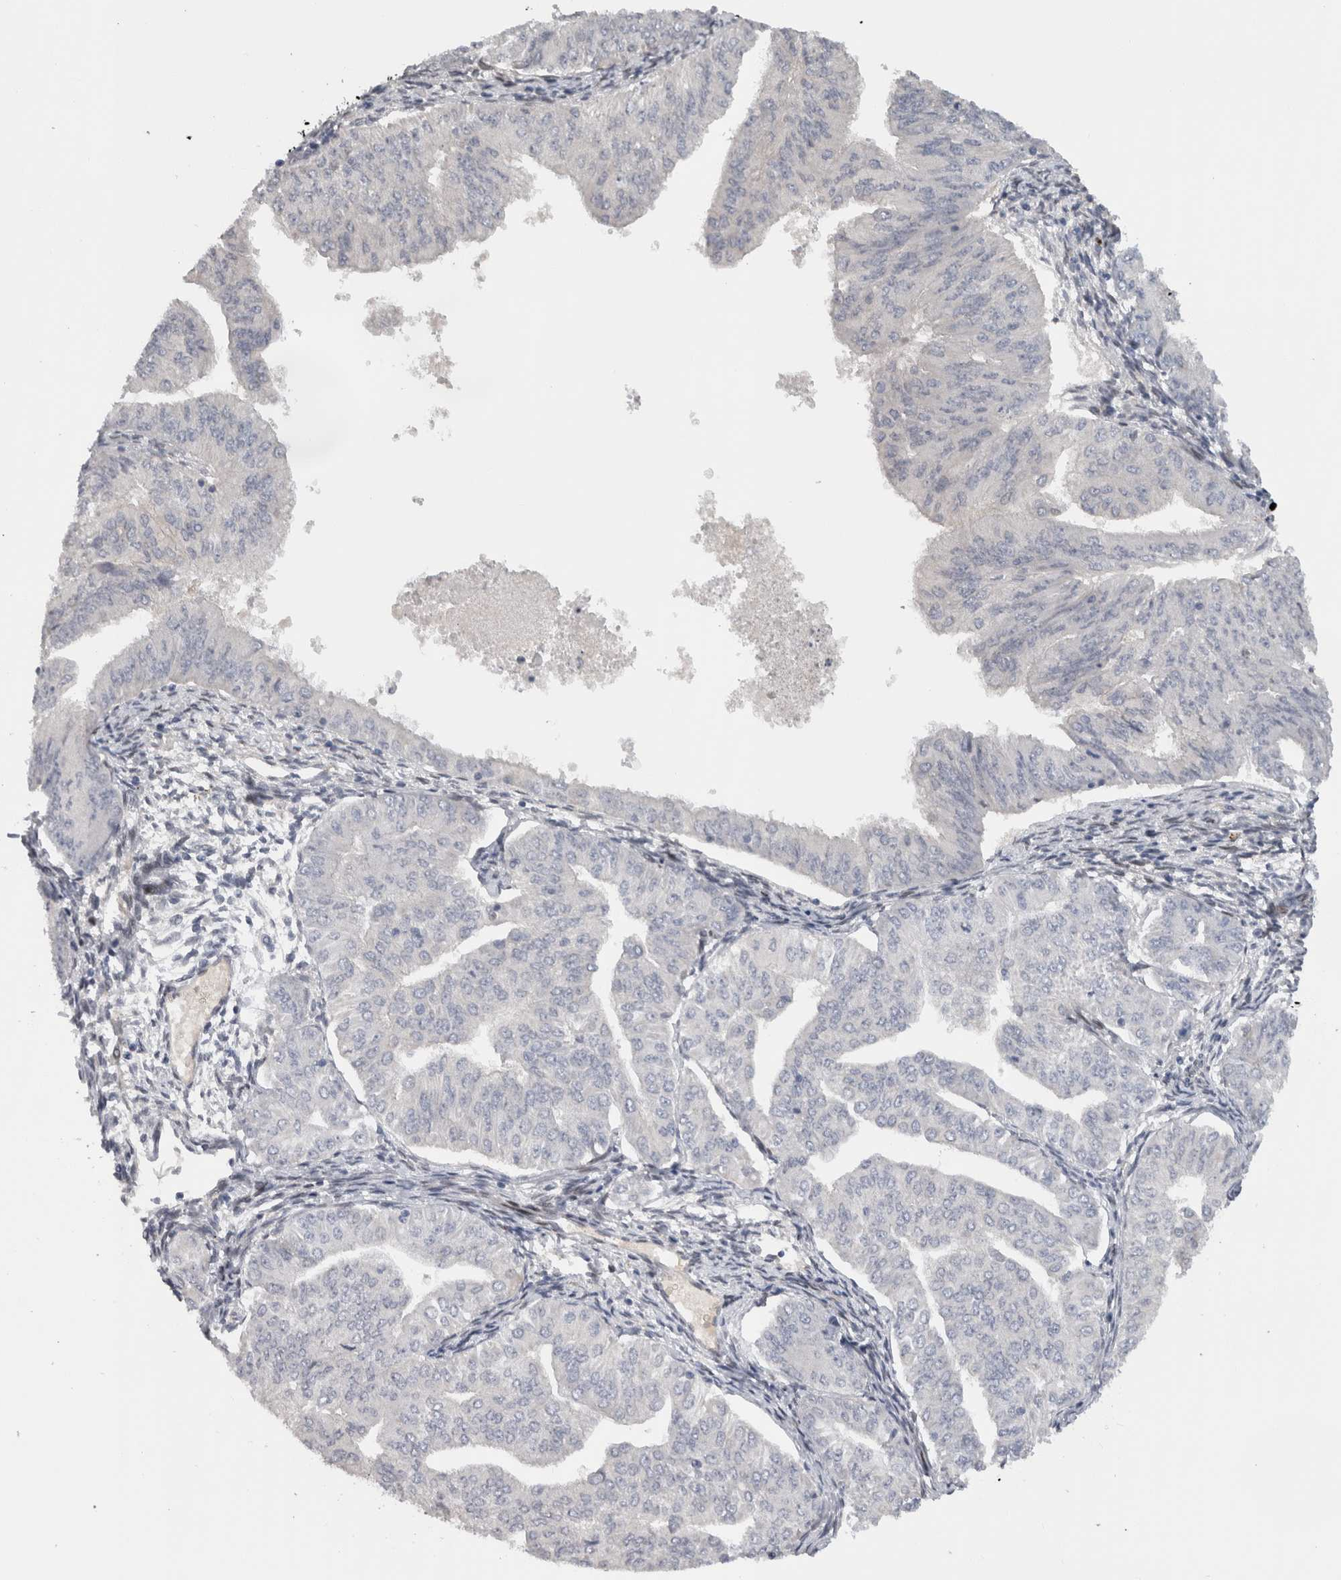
{"staining": {"intensity": "negative", "quantity": "none", "location": "none"}, "tissue": "endometrial cancer", "cell_type": "Tumor cells", "image_type": "cancer", "snomed": [{"axis": "morphology", "description": "Normal tissue, NOS"}, {"axis": "morphology", "description": "Adenocarcinoma, NOS"}, {"axis": "topography", "description": "Endometrium"}], "caption": "The immunohistochemistry image has no significant staining in tumor cells of endometrial cancer tissue.", "gene": "DMTN", "patient": {"sex": "female", "age": 53}}